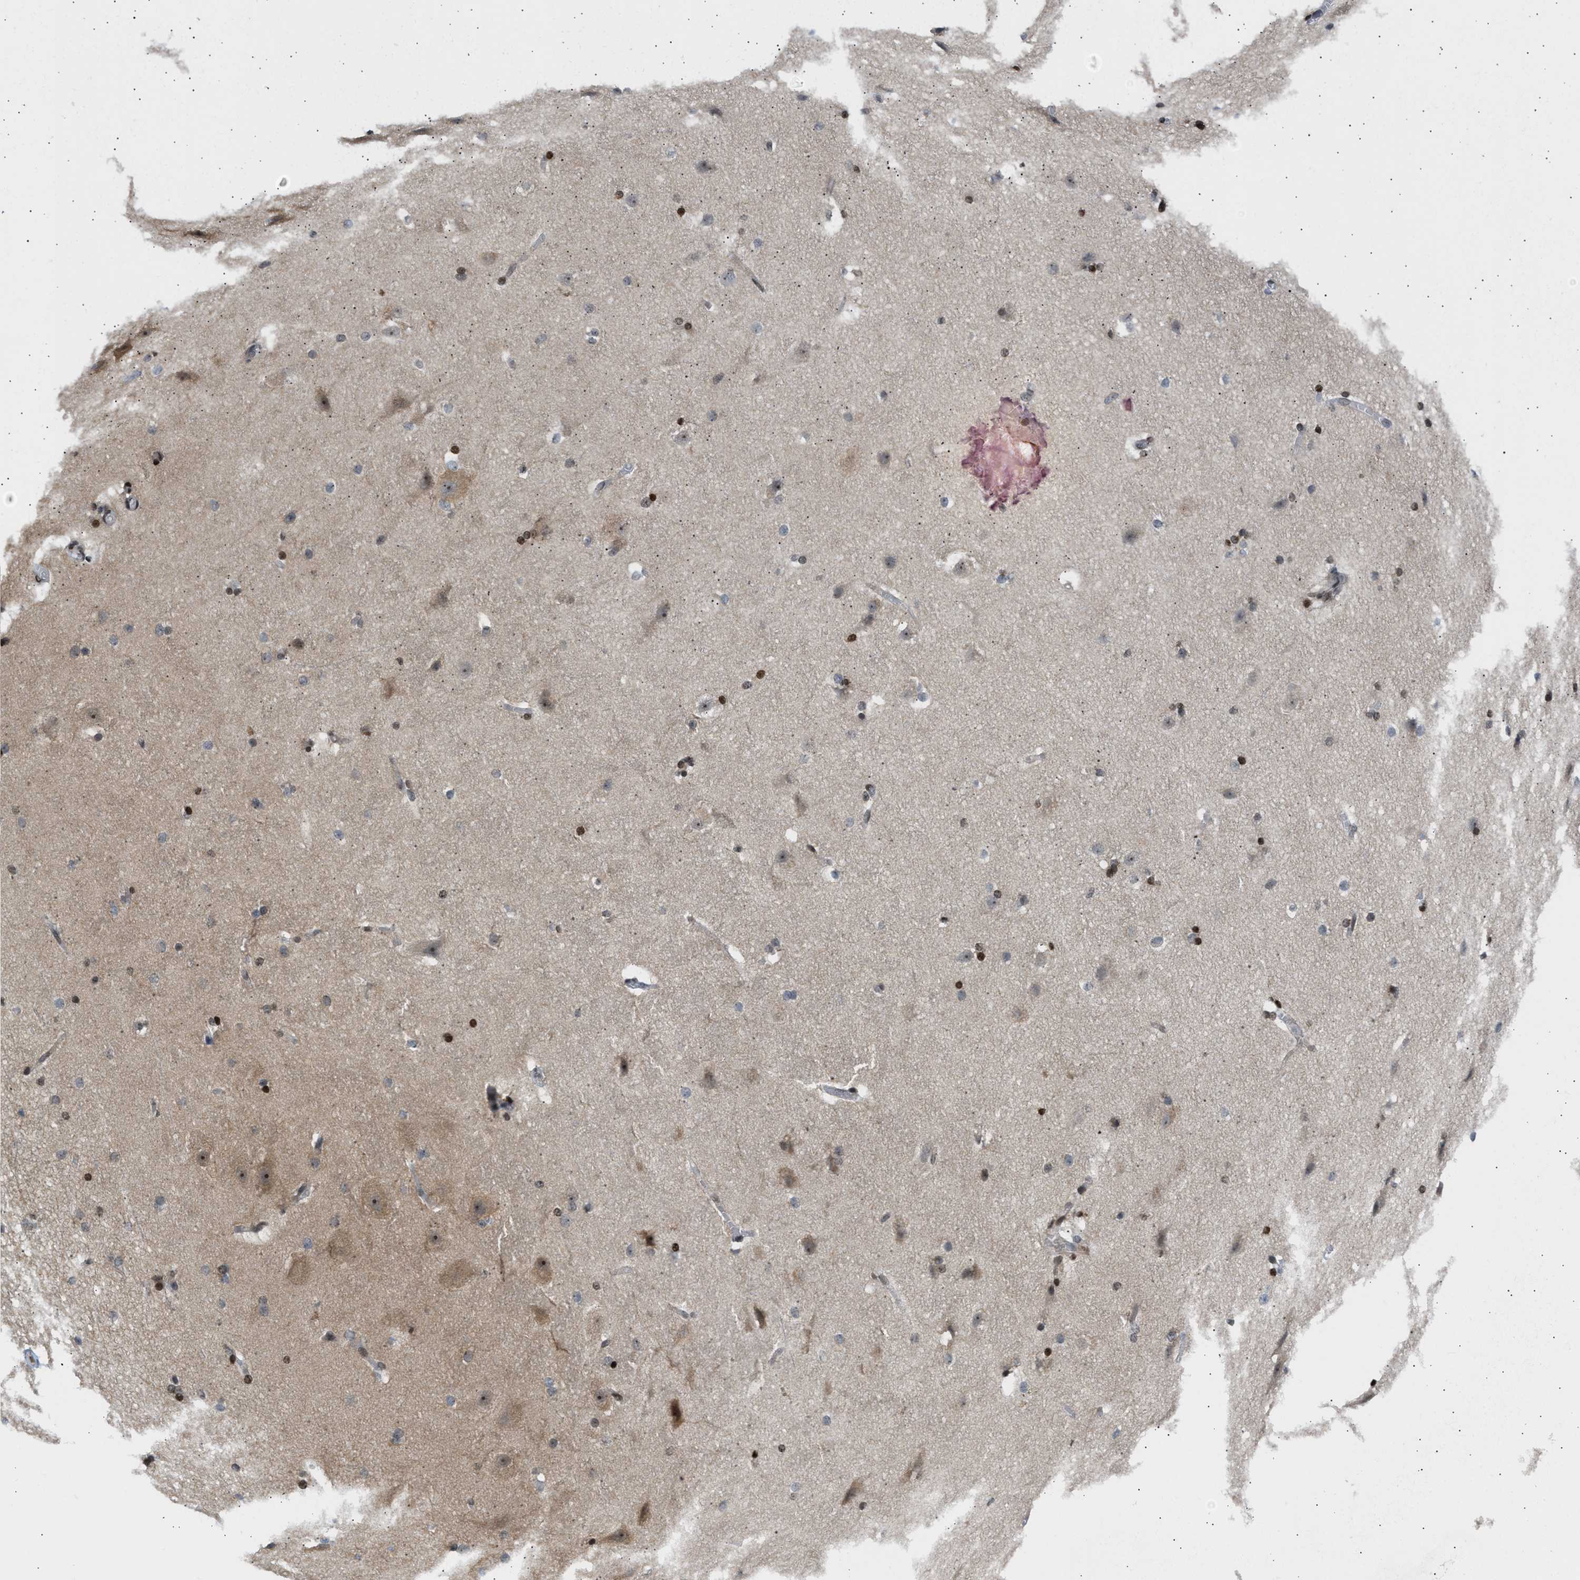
{"staining": {"intensity": "negative", "quantity": "none", "location": "none"}, "tissue": "cerebral cortex", "cell_type": "Endothelial cells", "image_type": "normal", "snomed": [{"axis": "morphology", "description": "Normal tissue, NOS"}, {"axis": "topography", "description": "Cerebral cortex"}, {"axis": "topography", "description": "Hippocampus"}], "caption": "High power microscopy micrograph of an immunohistochemistry (IHC) histopathology image of benign cerebral cortex, revealing no significant positivity in endothelial cells.", "gene": "NPS", "patient": {"sex": "female", "age": 19}}